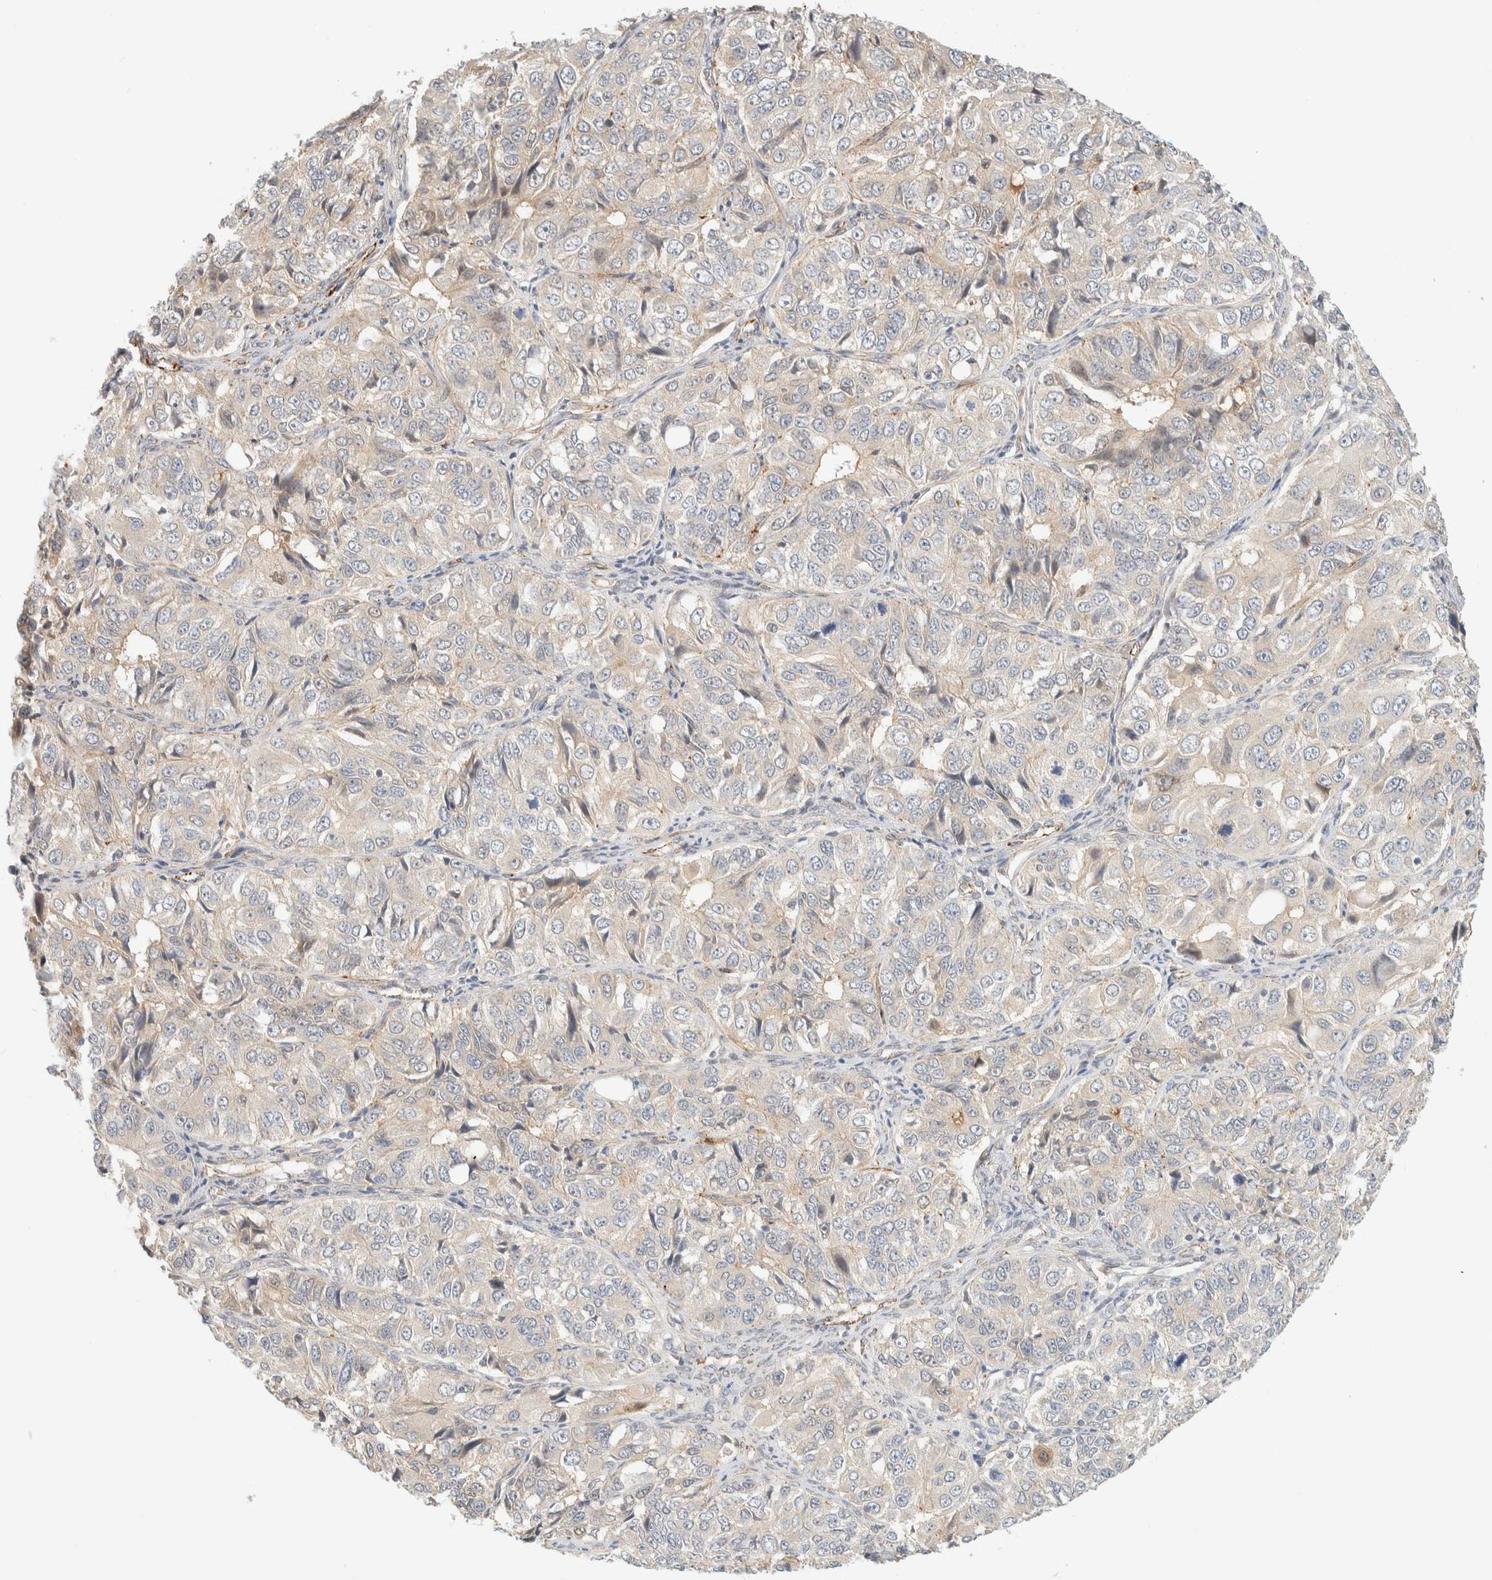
{"staining": {"intensity": "negative", "quantity": "none", "location": "none"}, "tissue": "ovarian cancer", "cell_type": "Tumor cells", "image_type": "cancer", "snomed": [{"axis": "morphology", "description": "Carcinoma, endometroid"}, {"axis": "topography", "description": "Ovary"}], "caption": "Image shows no significant protein expression in tumor cells of ovarian cancer.", "gene": "FAT1", "patient": {"sex": "female", "age": 51}}